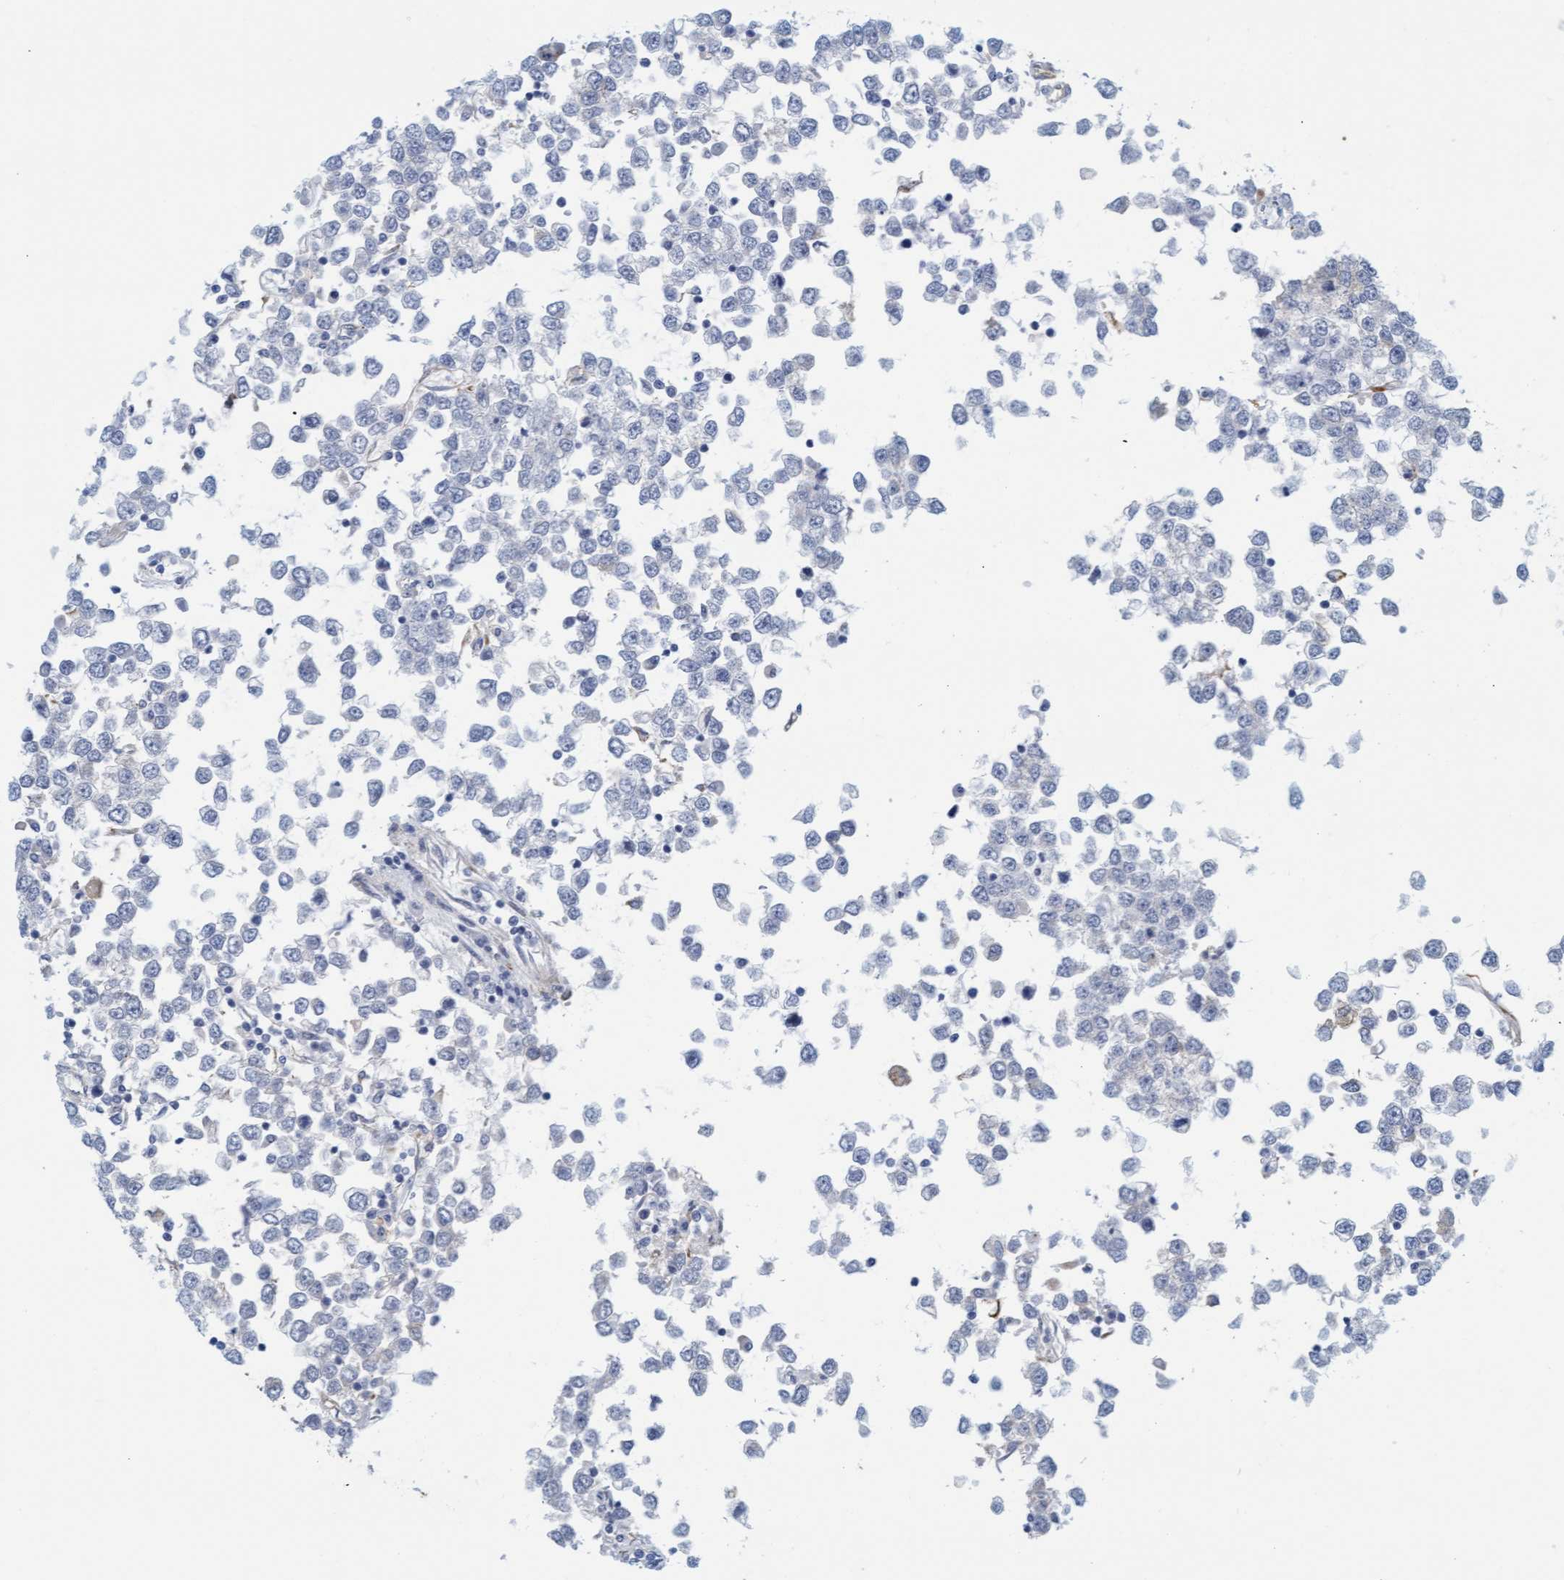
{"staining": {"intensity": "negative", "quantity": "none", "location": "none"}, "tissue": "testis cancer", "cell_type": "Tumor cells", "image_type": "cancer", "snomed": [{"axis": "morphology", "description": "Seminoma, NOS"}, {"axis": "topography", "description": "Testis"}], "caption": "A micrograph of human testis cancer (seminoma) is negative for staining in tumor cells.", "gene": "MAP1B", "patient": {"sex": "male", "age": 65}}